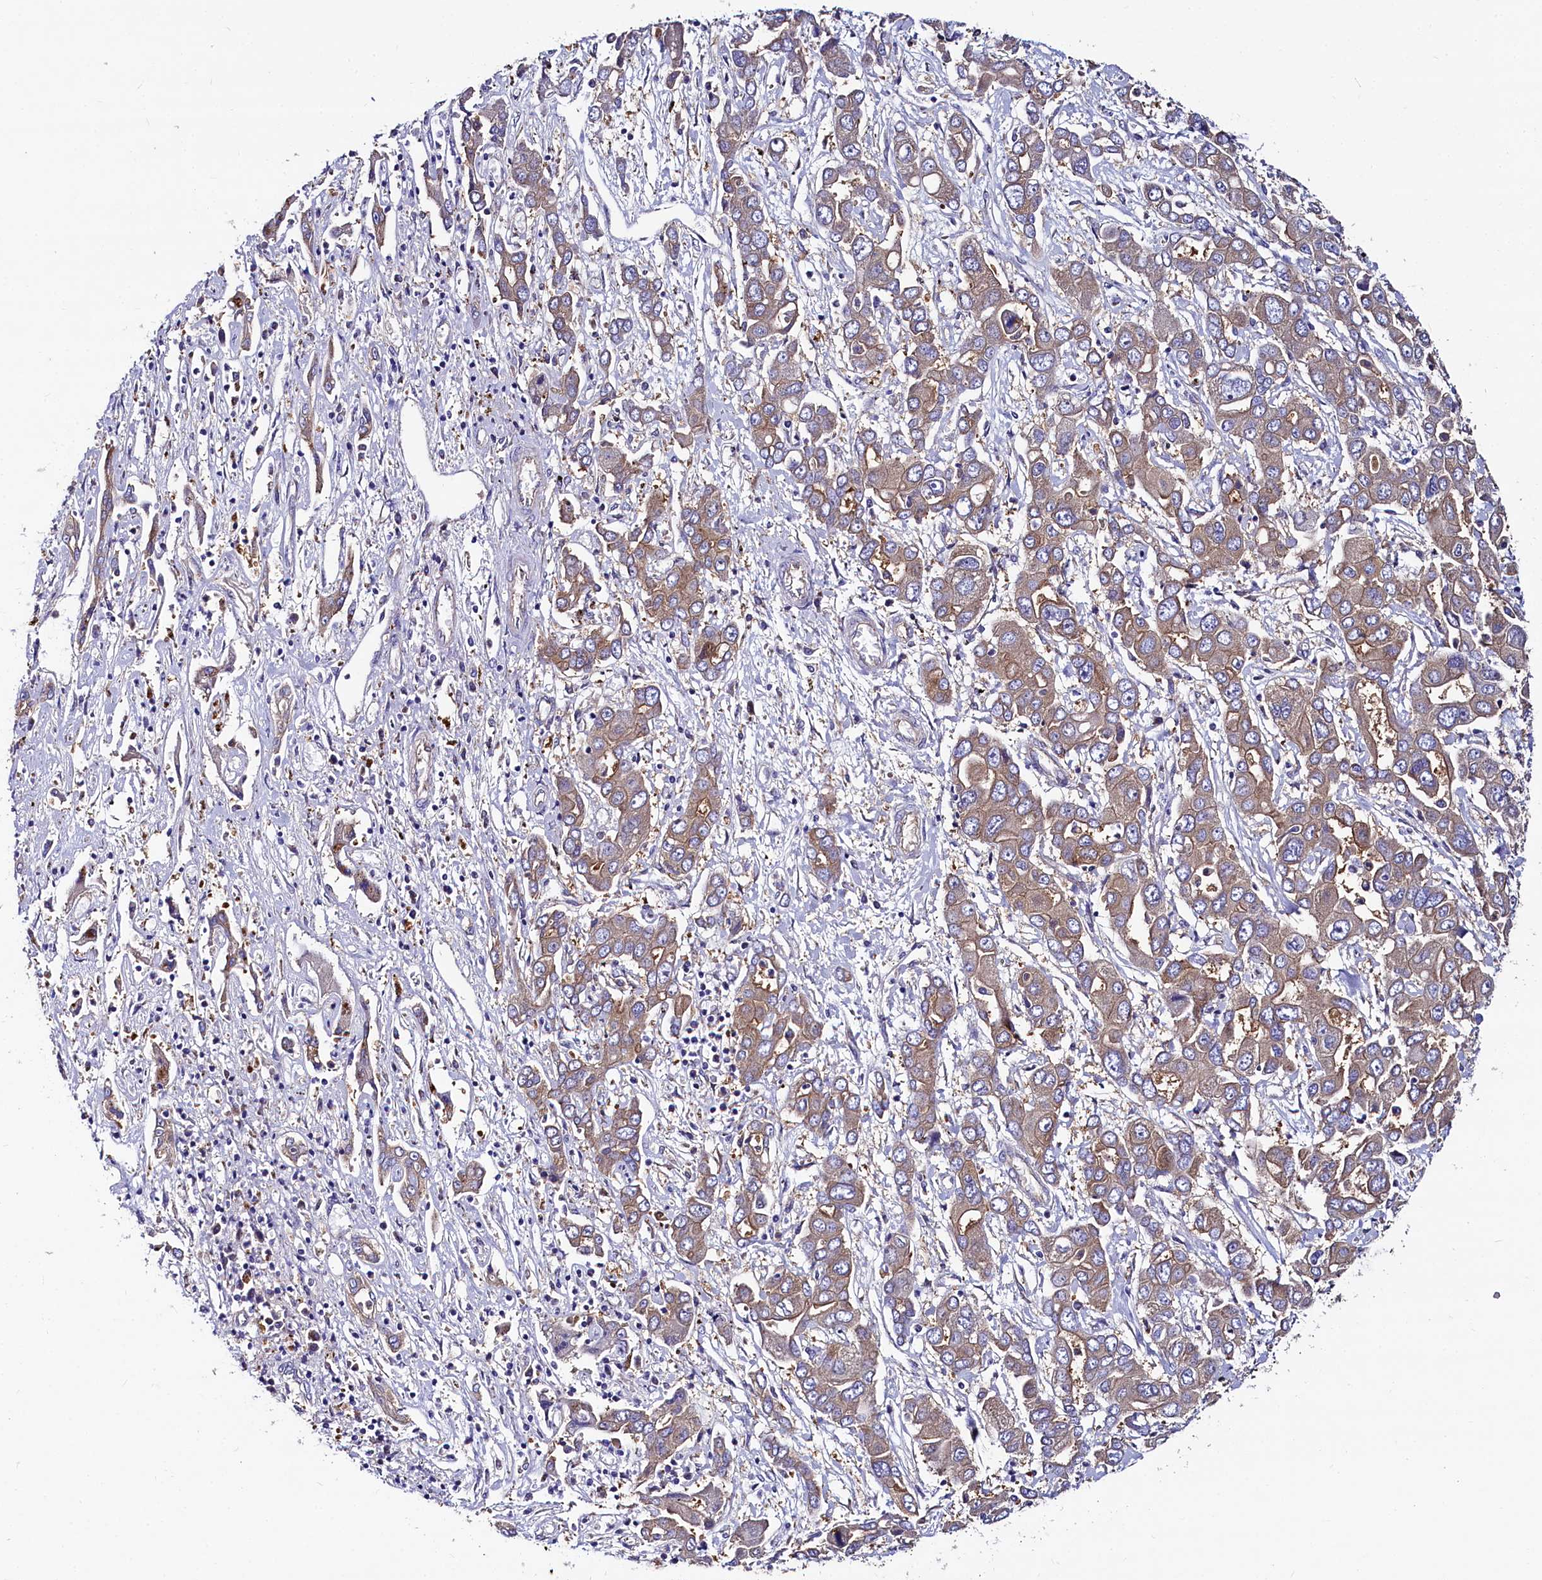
{"staining": {"intensity": "weak", "quantity": ">75%", "location": "cytoplasmic/membranous"}, "tissue": "liver cancer", "cell_type": "Tumor cells", "image_type": "cancer", "snomed": [{"axis": "morphology", "description": "Cholangiocarcinoma"}, {"axis": "topography", "description": "Liver"}], "caption": "Cholangiocarcinoma (liver) stained for a protein reveals weak cytoplasmic/membranous positivity in tumor cells. Using DAB (3,3'-diaminobenzidine) (brown) and hematoxylin (blue) stains, captured at high magnification using brightfield microscopy.", "gene": "QARS1", "patient": {"sex": "male", "age": 67}}